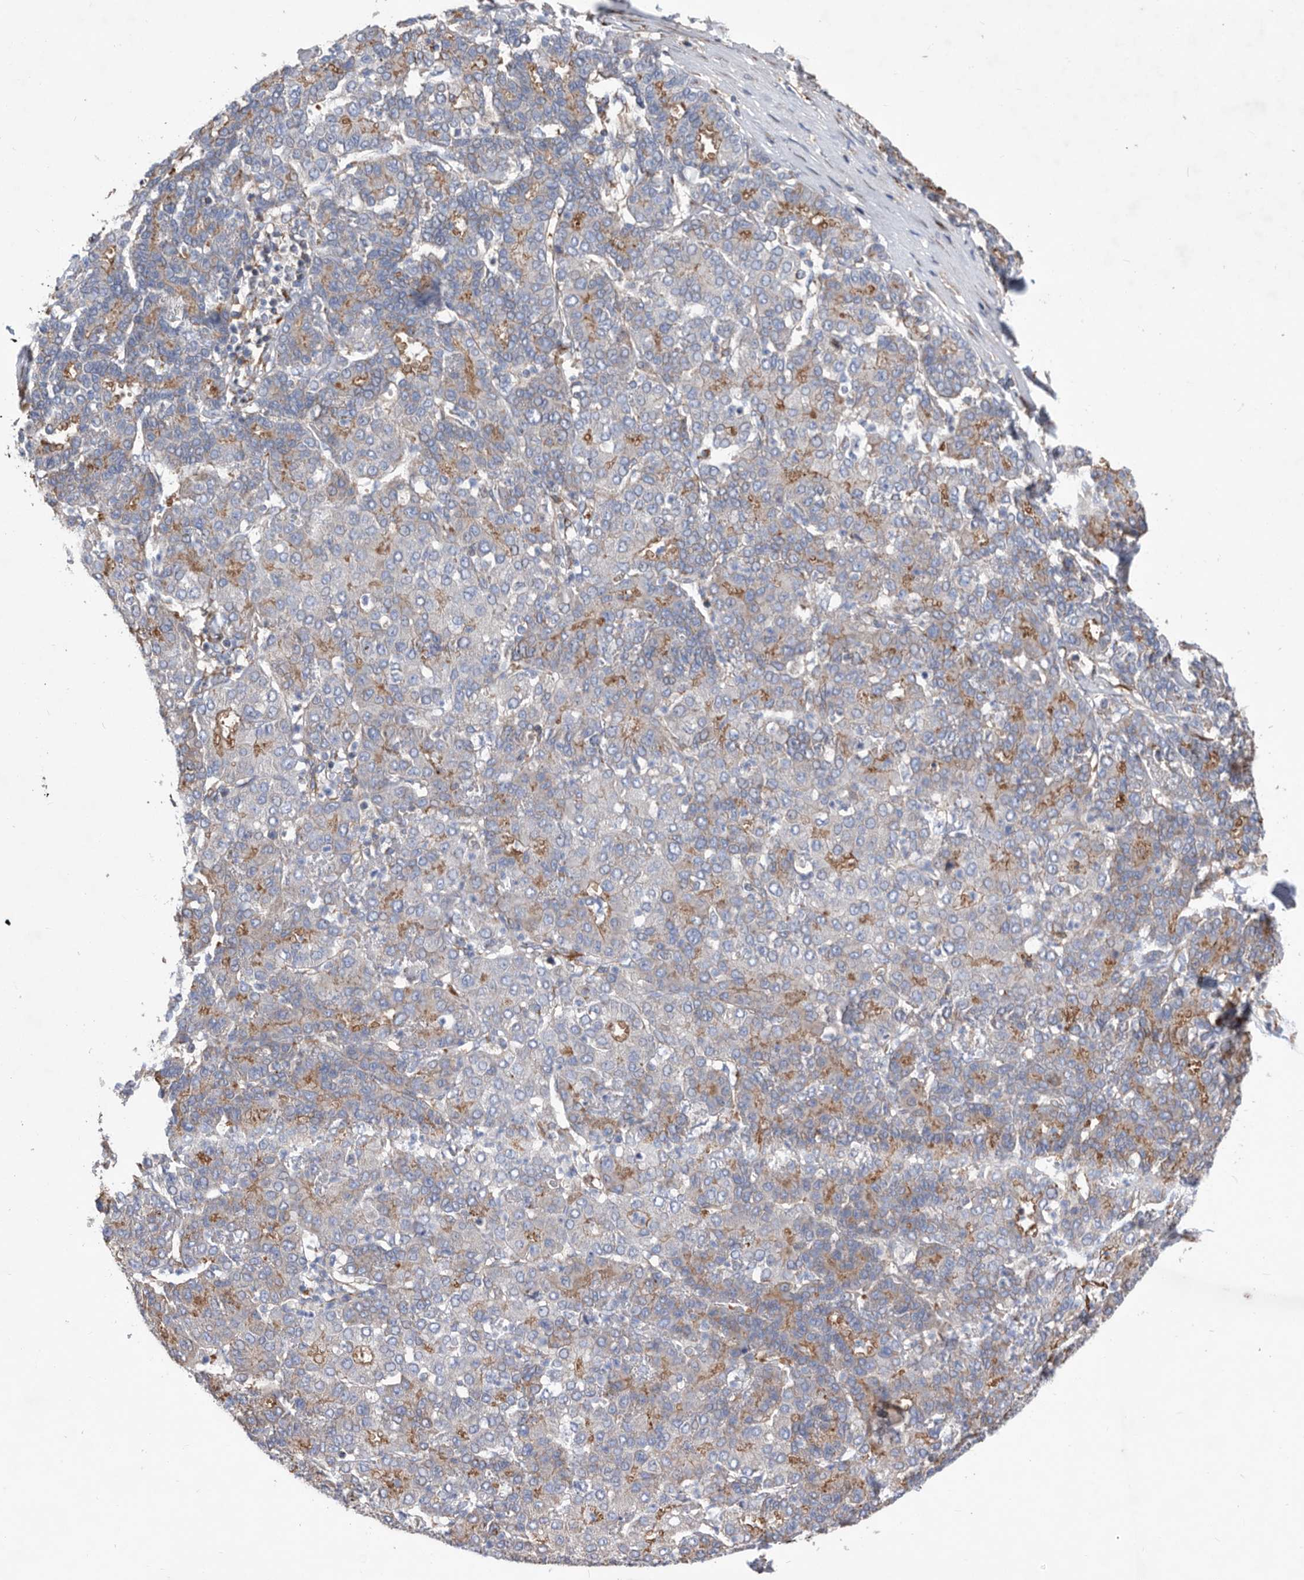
{"staining": {"intensity": "moderate", "quantity": "<25%", "location": "cytoplasmic/membranous"}, "tissue": "liver cancer", "cell_type": "Tumor cells", "image_type": "cancer", "snomed": [{"axis": "morphology", "description": "Carcinoma, Hepatocellular, NOS"}, {"axis": "topography", "description": "Liver"}], "caption": "IHC image of human liver hepatocellular carcinoma stained for a protein (brown), which exhibits low levels of moderate cytoplasmic/membranous positivity in about <25% of tumor cells.", "gene": "ATP13A3", "patient": {"sex": "male", "age": 65}}